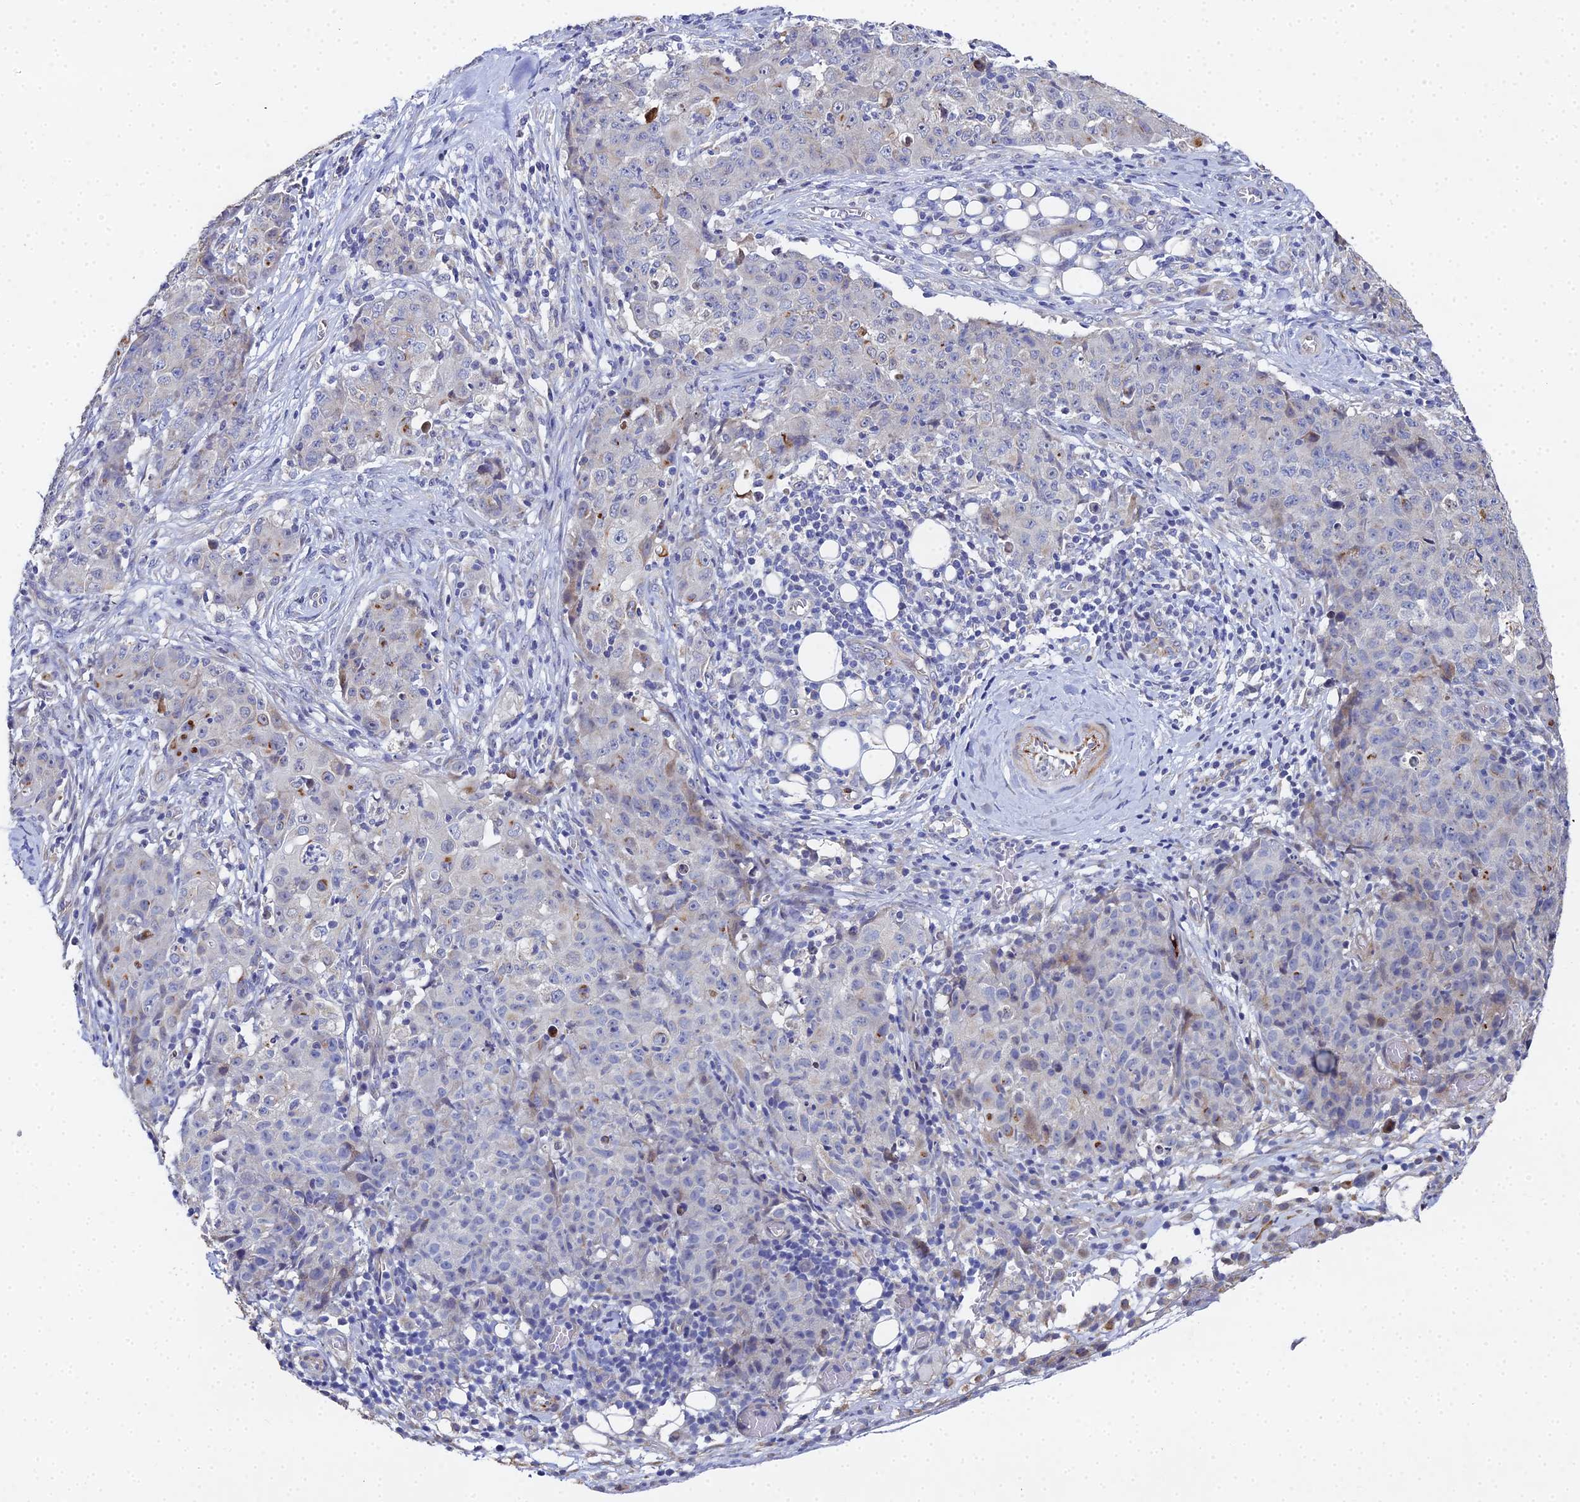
{"staining": {"intensity": "moderate", "quantity": "<25%", "location": "cytoplasmic/membranous"}, "tissue": "ovarian cancer", "cell_type": "Tumor cells", "image_type": "cancer", "snomed": [{"axis": "morphology", "description": "Carcinoma, endometroid"}, {"axis": "topography", "description": "Ovary"}], "caption": "This image shows IHC staining of human endometroid carcinoma (ovarian), with low moderate cytoplasmic/membranous positivity in about <25% of tumor cells.", "gene": "ENSG00000268674", "patient": {"sex": "female", "age": 42}}